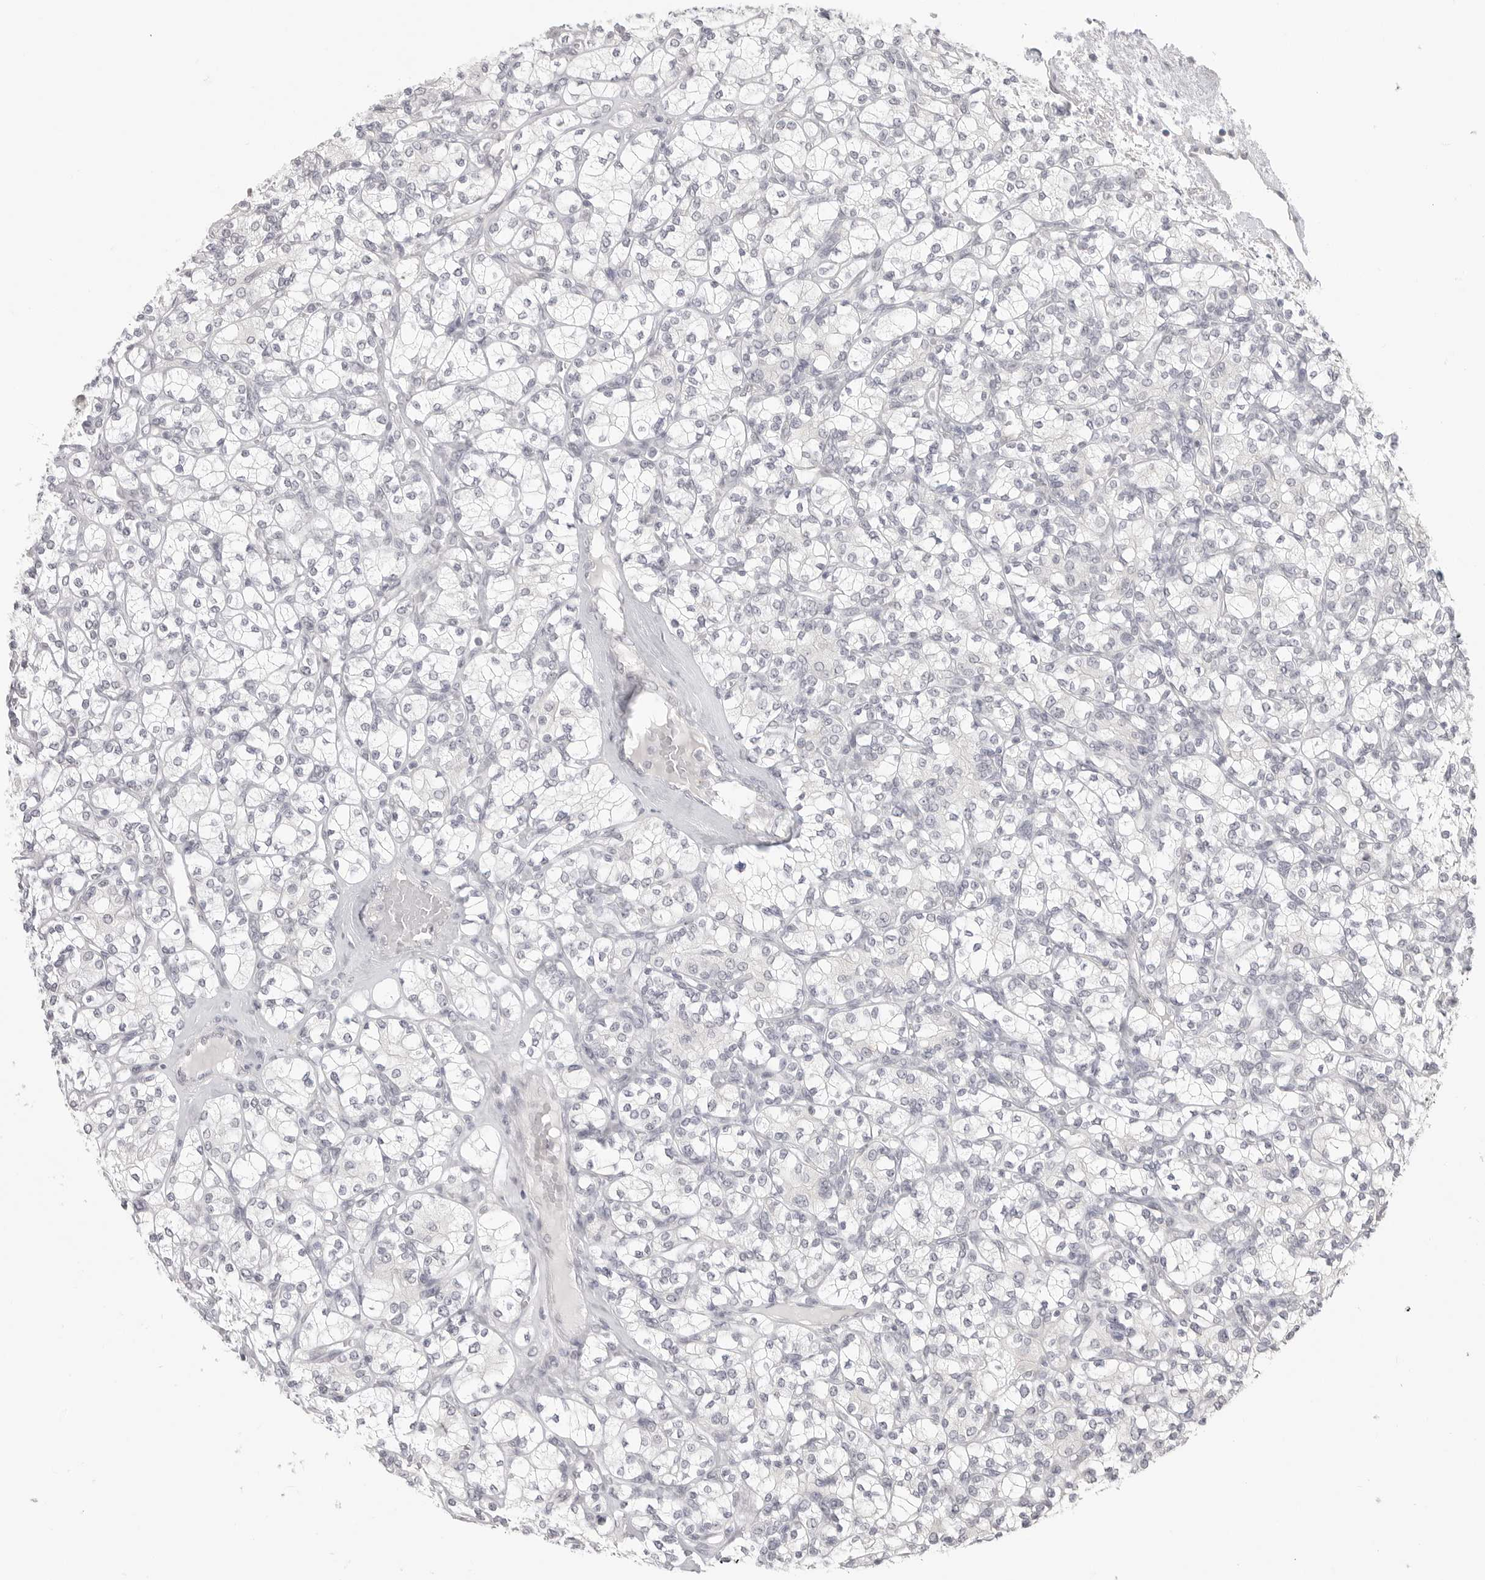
{"staining": {"intensity": "negative", "quantity": "none", "location": "none"}, "tissue": "renal cancer", "cell_type": "Tumor cells", "image_type": "cancer", "snomed": [{"axis": "morphology", "description": "Adenocarcinoma, NOS"}, {"axis": "topography", "description": "Kidney"}], "caption": "Human renal cancer stained for a protein using IHC demonstrates no expression in tumor cells.", "gene": "KLK11", "patient": {"sex": "male", "age": 77}}